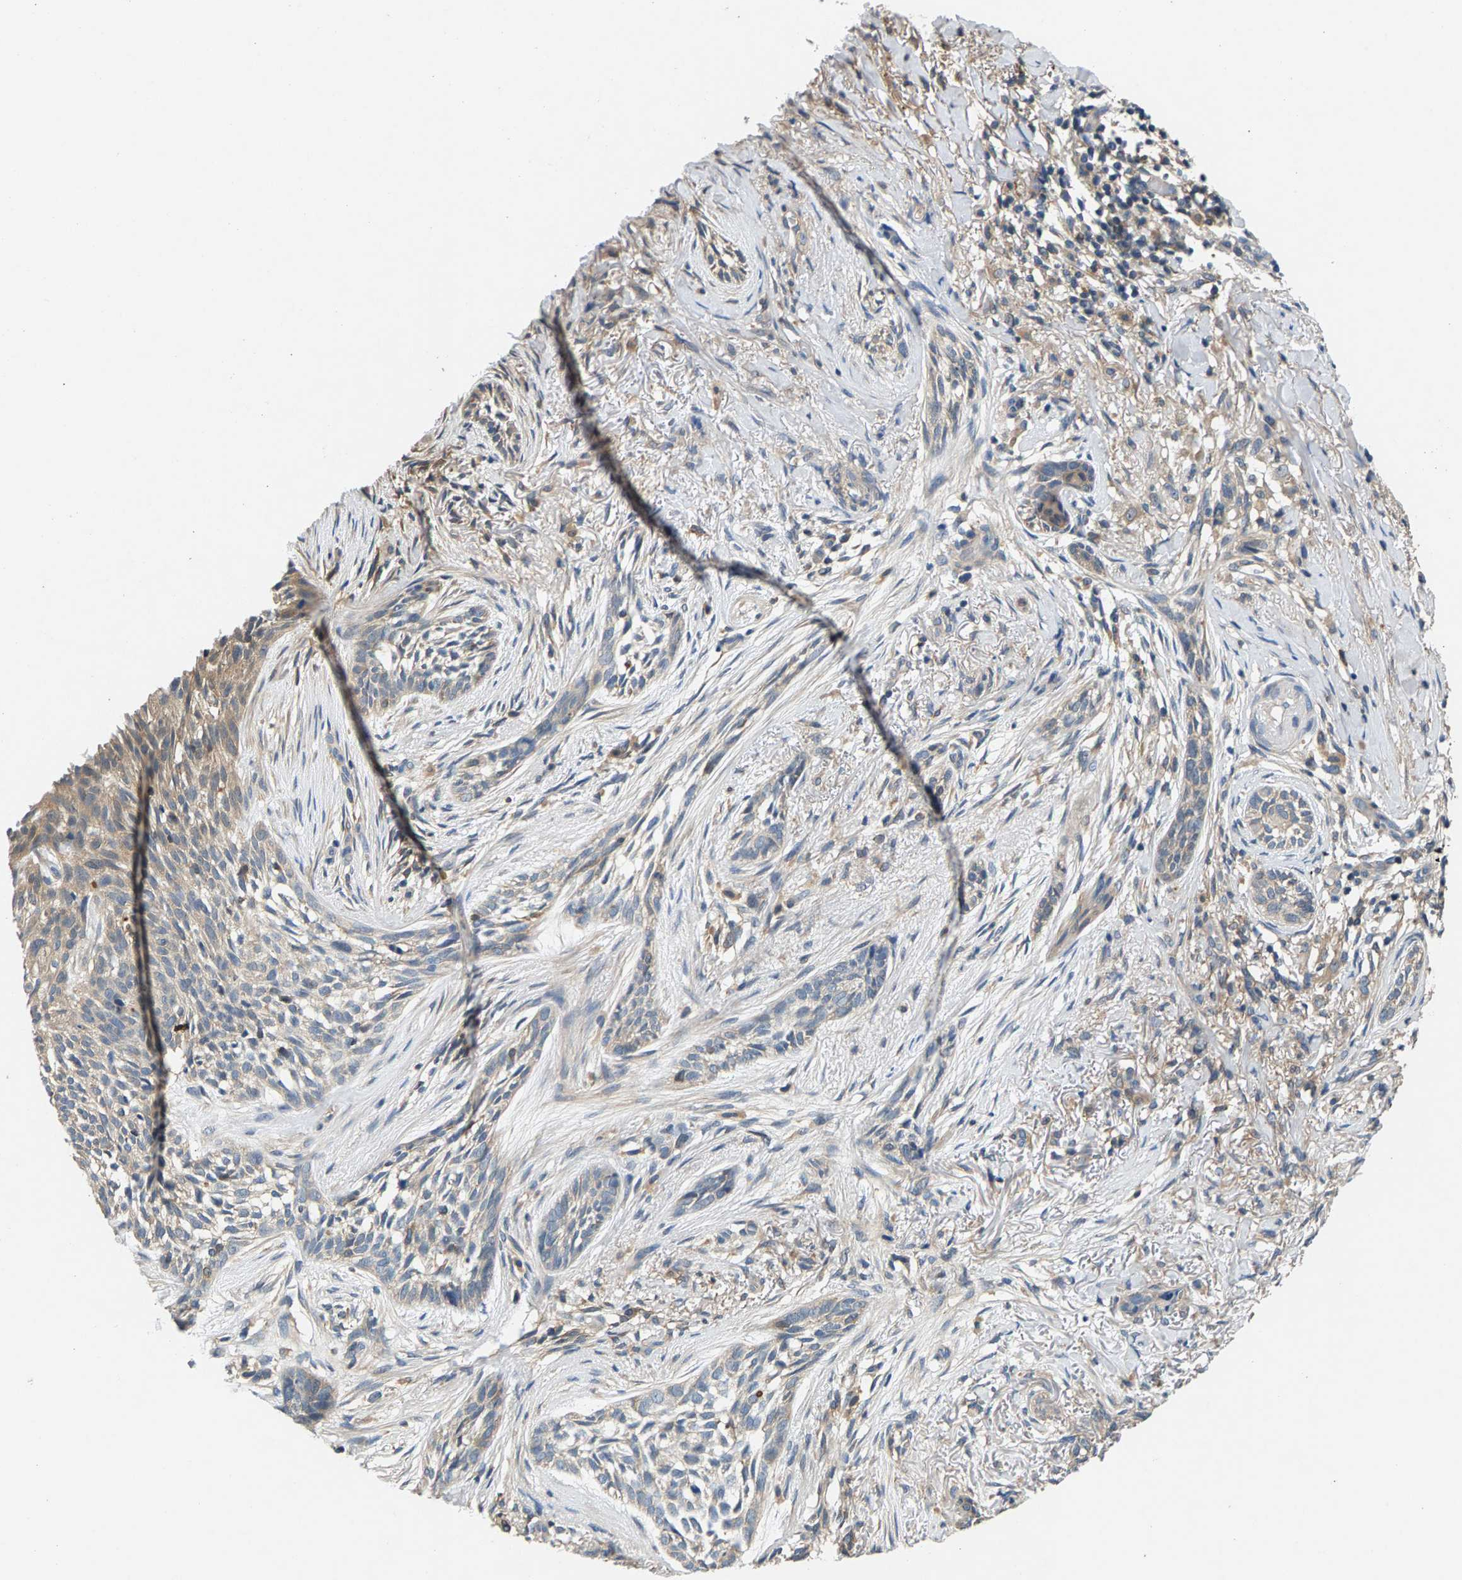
{"staining": {"intensity": "weak", "quantity": "<25%", "location": "cytoplasmic/membranous"}, "tissue": "skin cancer", "cell_type": "Tumor cells", "image_type": "cancer", "snomed": [{"axis": "morphology", "description": "Basal cell carcinoma"}, {"axis": "topography", "description": "Skin"}], "caption": "Image shows no significant protein expression in tumor cells of skin cancer (basal cell carcinoma).", "gene": "NT5C", "patient": {"sex": "female", "age": 88}}